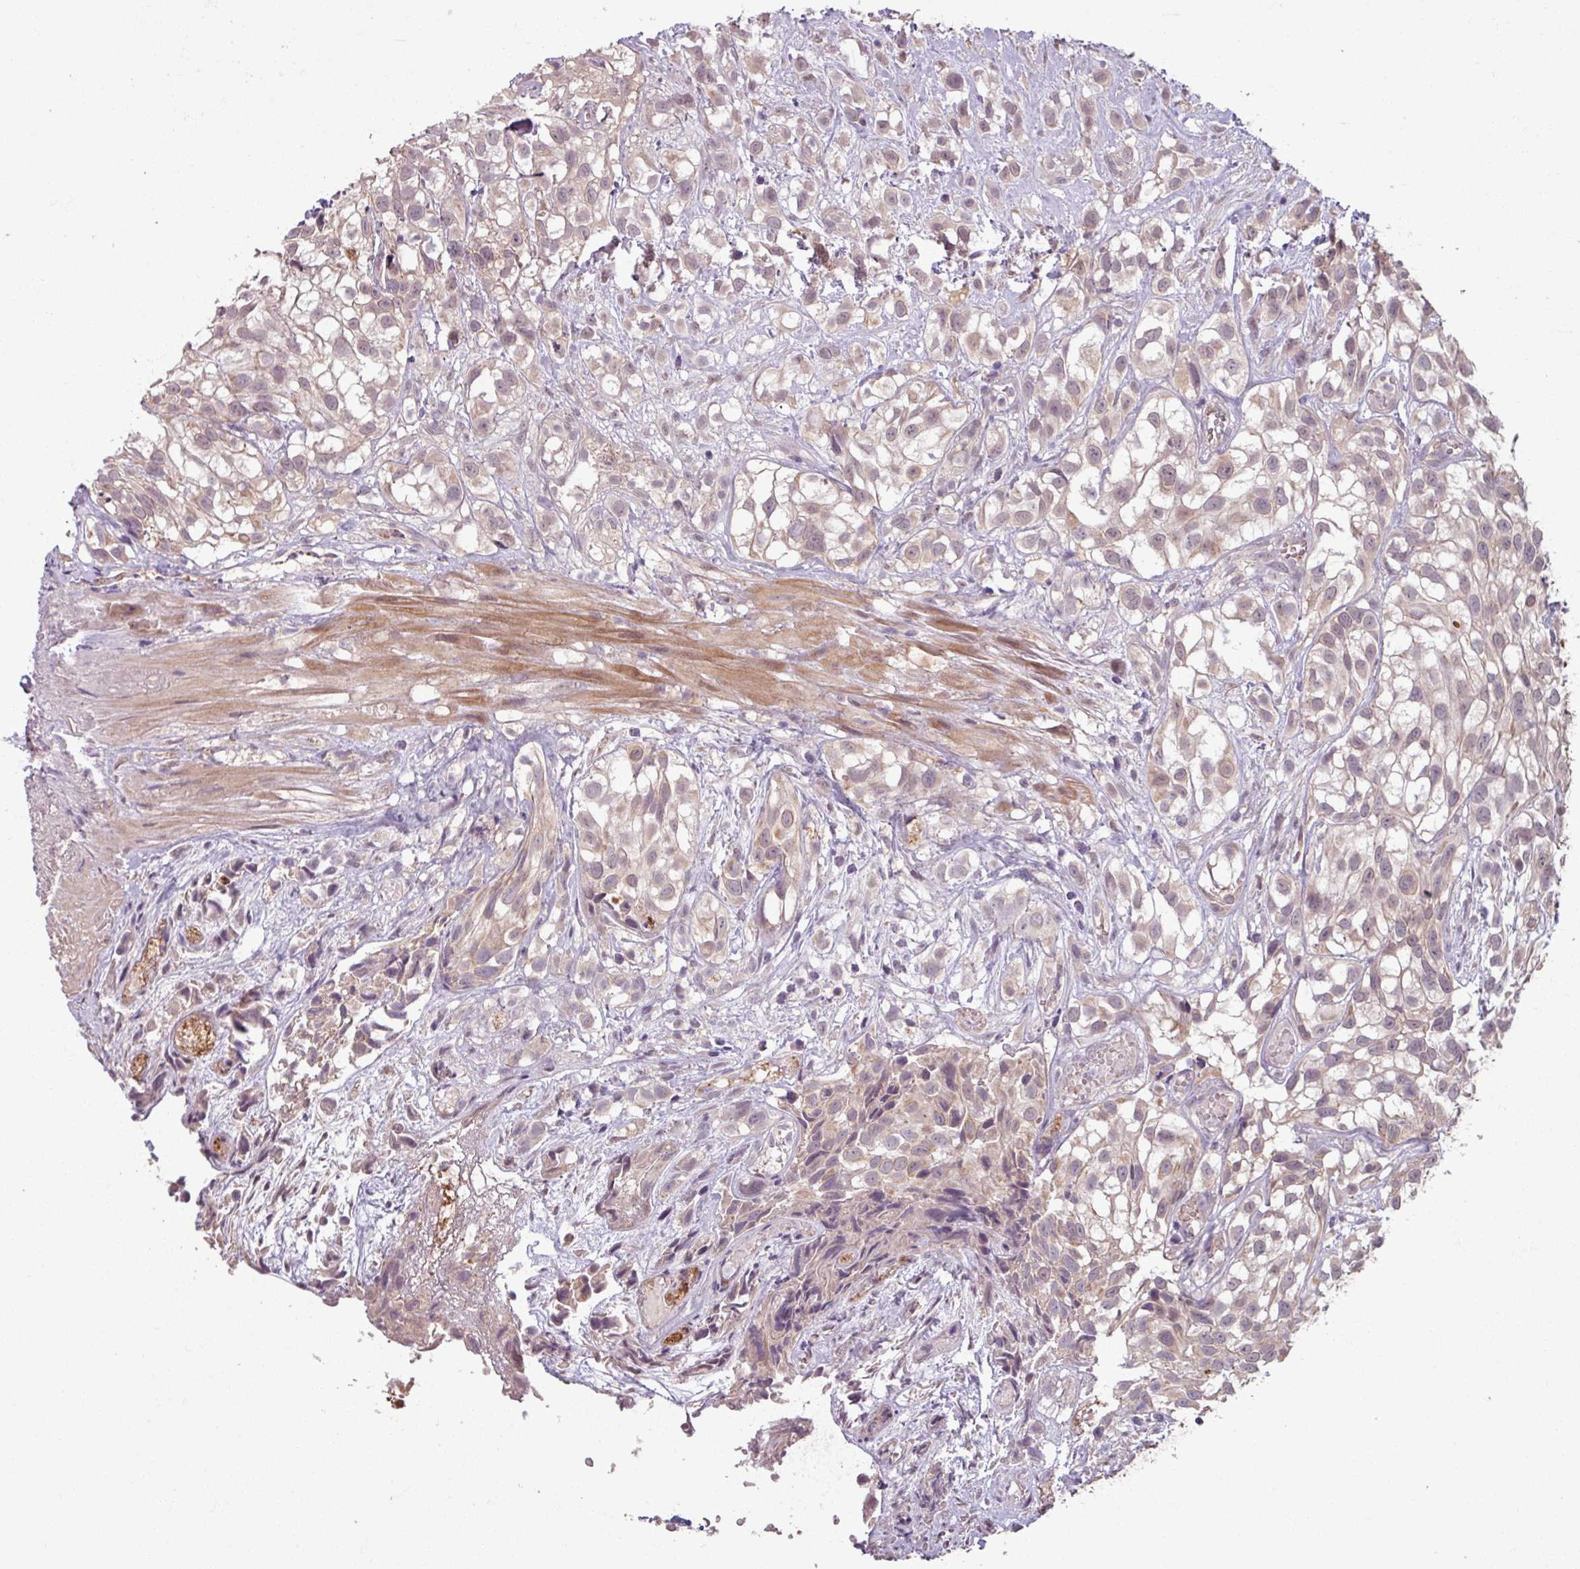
{"staining": {"intensity": "weak", "quantity": "25%-75%", "location": "cytoplasmic/membranous"}, "tissue": "urothelial cancer", "cell_type": "Tumor cells", "image_type": "cancer", "snomed": [{"axis": "morphology", "description": "Urothelial carcinoma, High grade"}, {"axis": "topography", "description": "Urinary bladder"}], "caption": "Immunohistochemistry photomicrograph of neoplastic tissue: urothelial carcinoma (high-grade) stained using immunohistochemistry exhibits low levels of weak protein expression localized specifically in the cytoplasmic/membranous of tumor cells, appearing as a cytoplasmic/membranous brown color.", "gene": "OR6B1", "patient": {"sex": "male", "age": 56}}